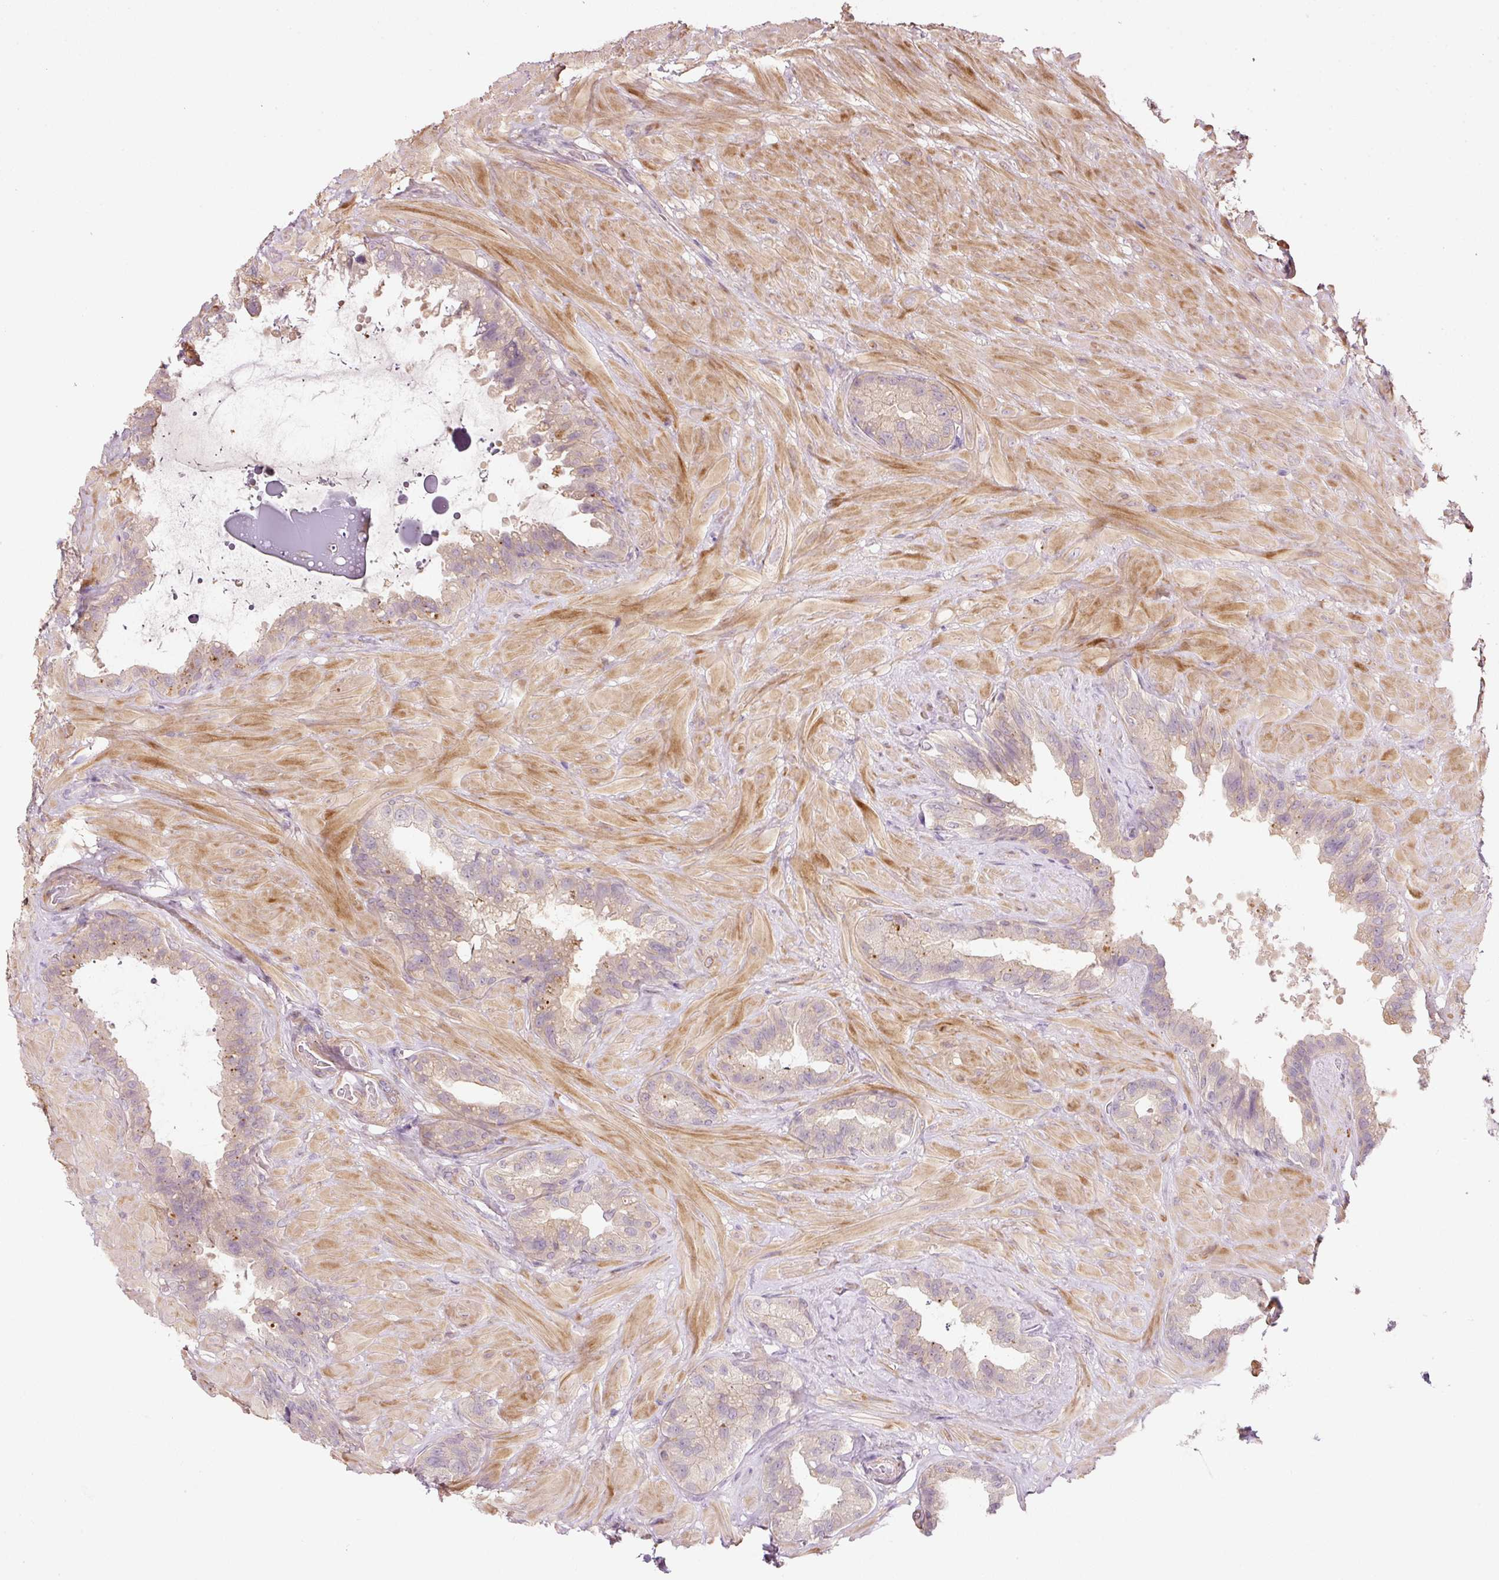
{"staining": {"intensity": "weak", "quantity": "25%-75%", "location": "cytoplasmic/membranous"}, "tissue": "seminal vesicle", "cell_type": "Glandular cells", "image_type": "normal", "snomed": [{"axis": "morphology", "description": "Normal tissue, NOS"}, {"axis": "topography", "description": "Seminal veicle"}, {"axis": "topography", "description": "Peripheral nerve tissue"}], "caption": "This is a photomicrograph of immunohistochemistry (IHC) staining of normal seminal vesicle, which shows weak staining in the cytoplasmic/membranous of glandular cells.", "gene": "TIRAP", "patient": {"sex": "male", "age": 76}}